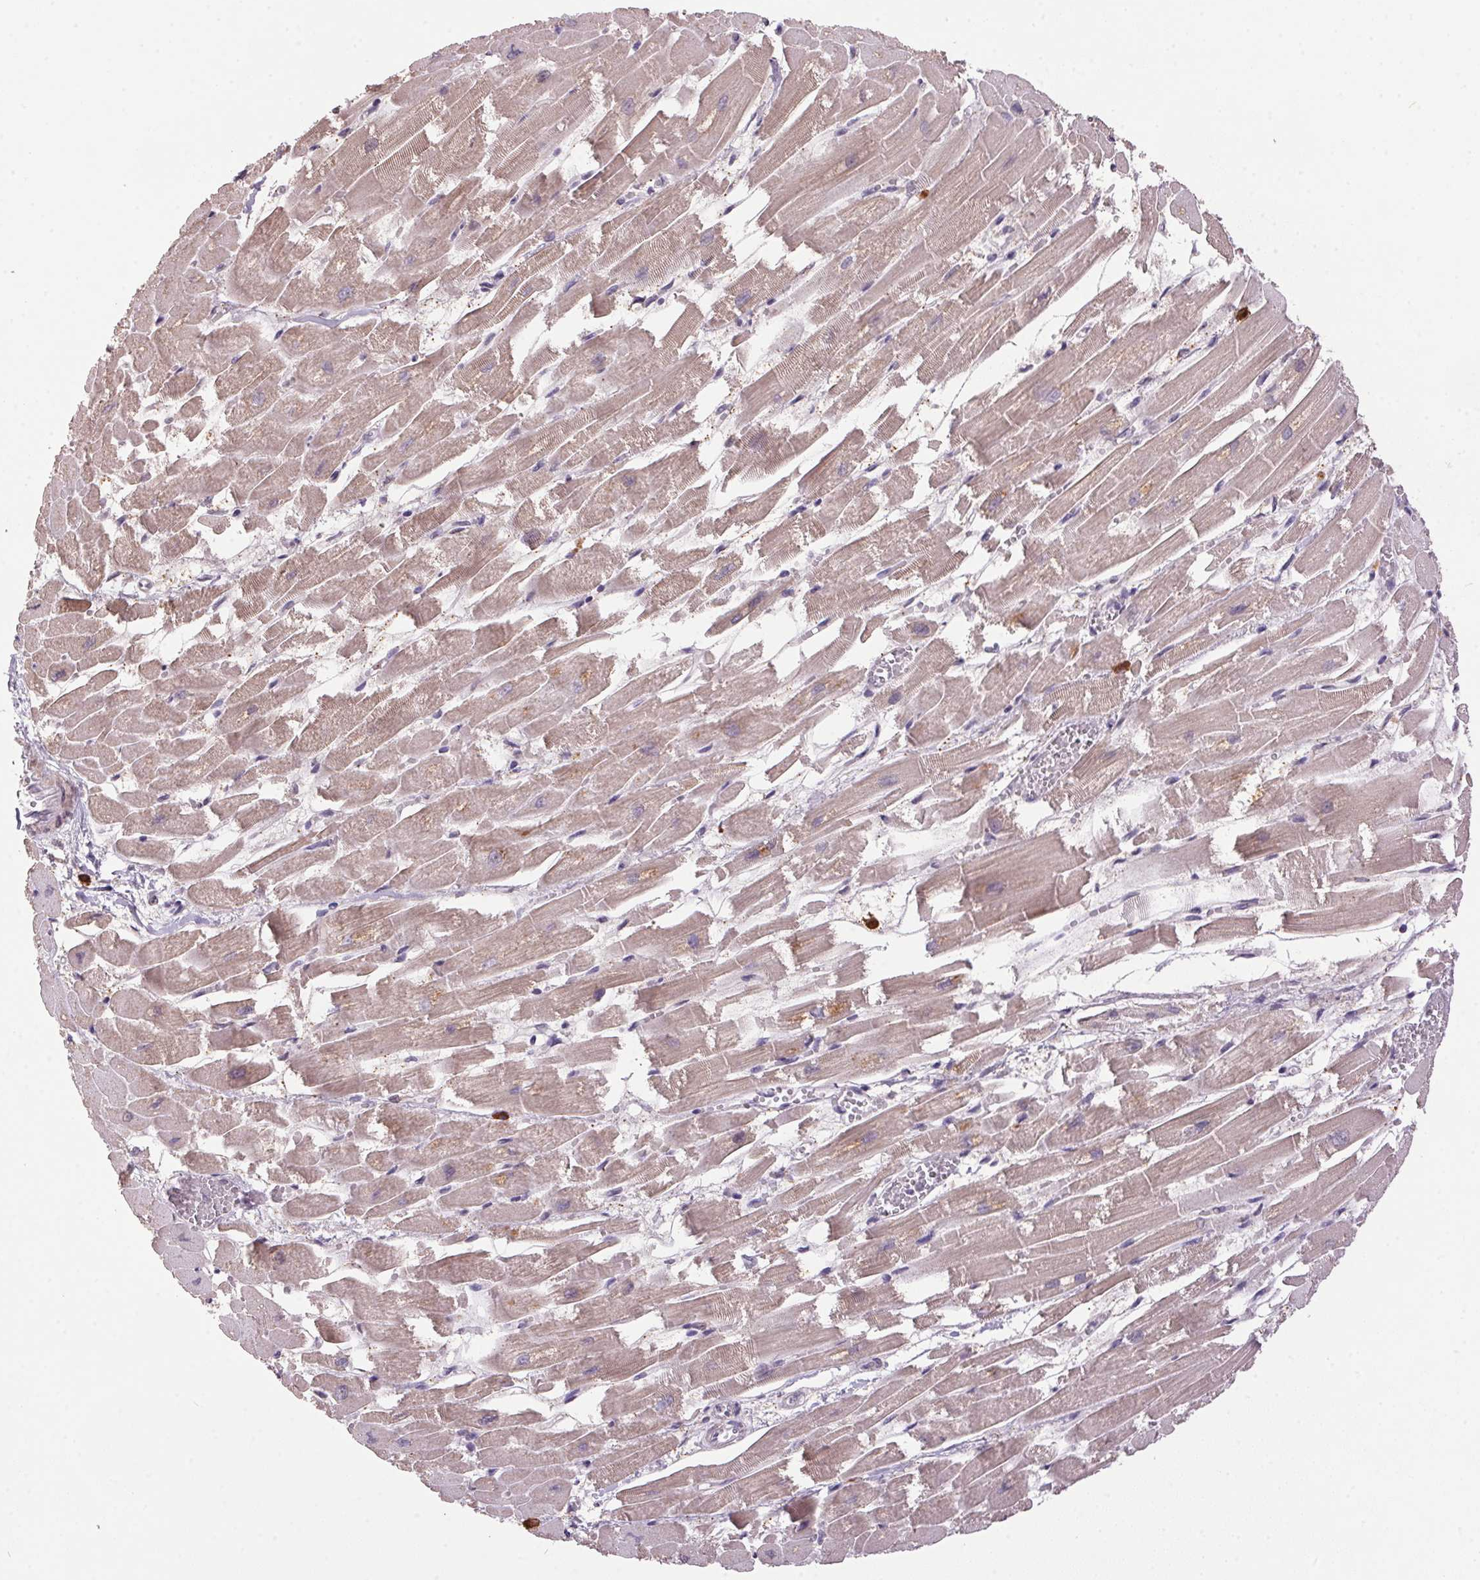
{"staining": {"intensity": "moderate", "quantity": "25%-75%", "location": "cytoplasmic/membranous,nuclear"}, "tissue": "heart muscle", "cell_type": "Cardiomyocytes", "image_type": "normal", "snomed": [{"axis": "morphology", "description": "Normal tissue, NOS"}, {"axis": "topography", "description": "Heart"}], "caption": "A brown stain highlights moderate cytoplasmic/membranous,nuclear staining of a protein in cardiomyocytes of unremarkable human heart muscle.", "gene": "ZBTB4", "patient": {"sex": "female", "age": 52}}